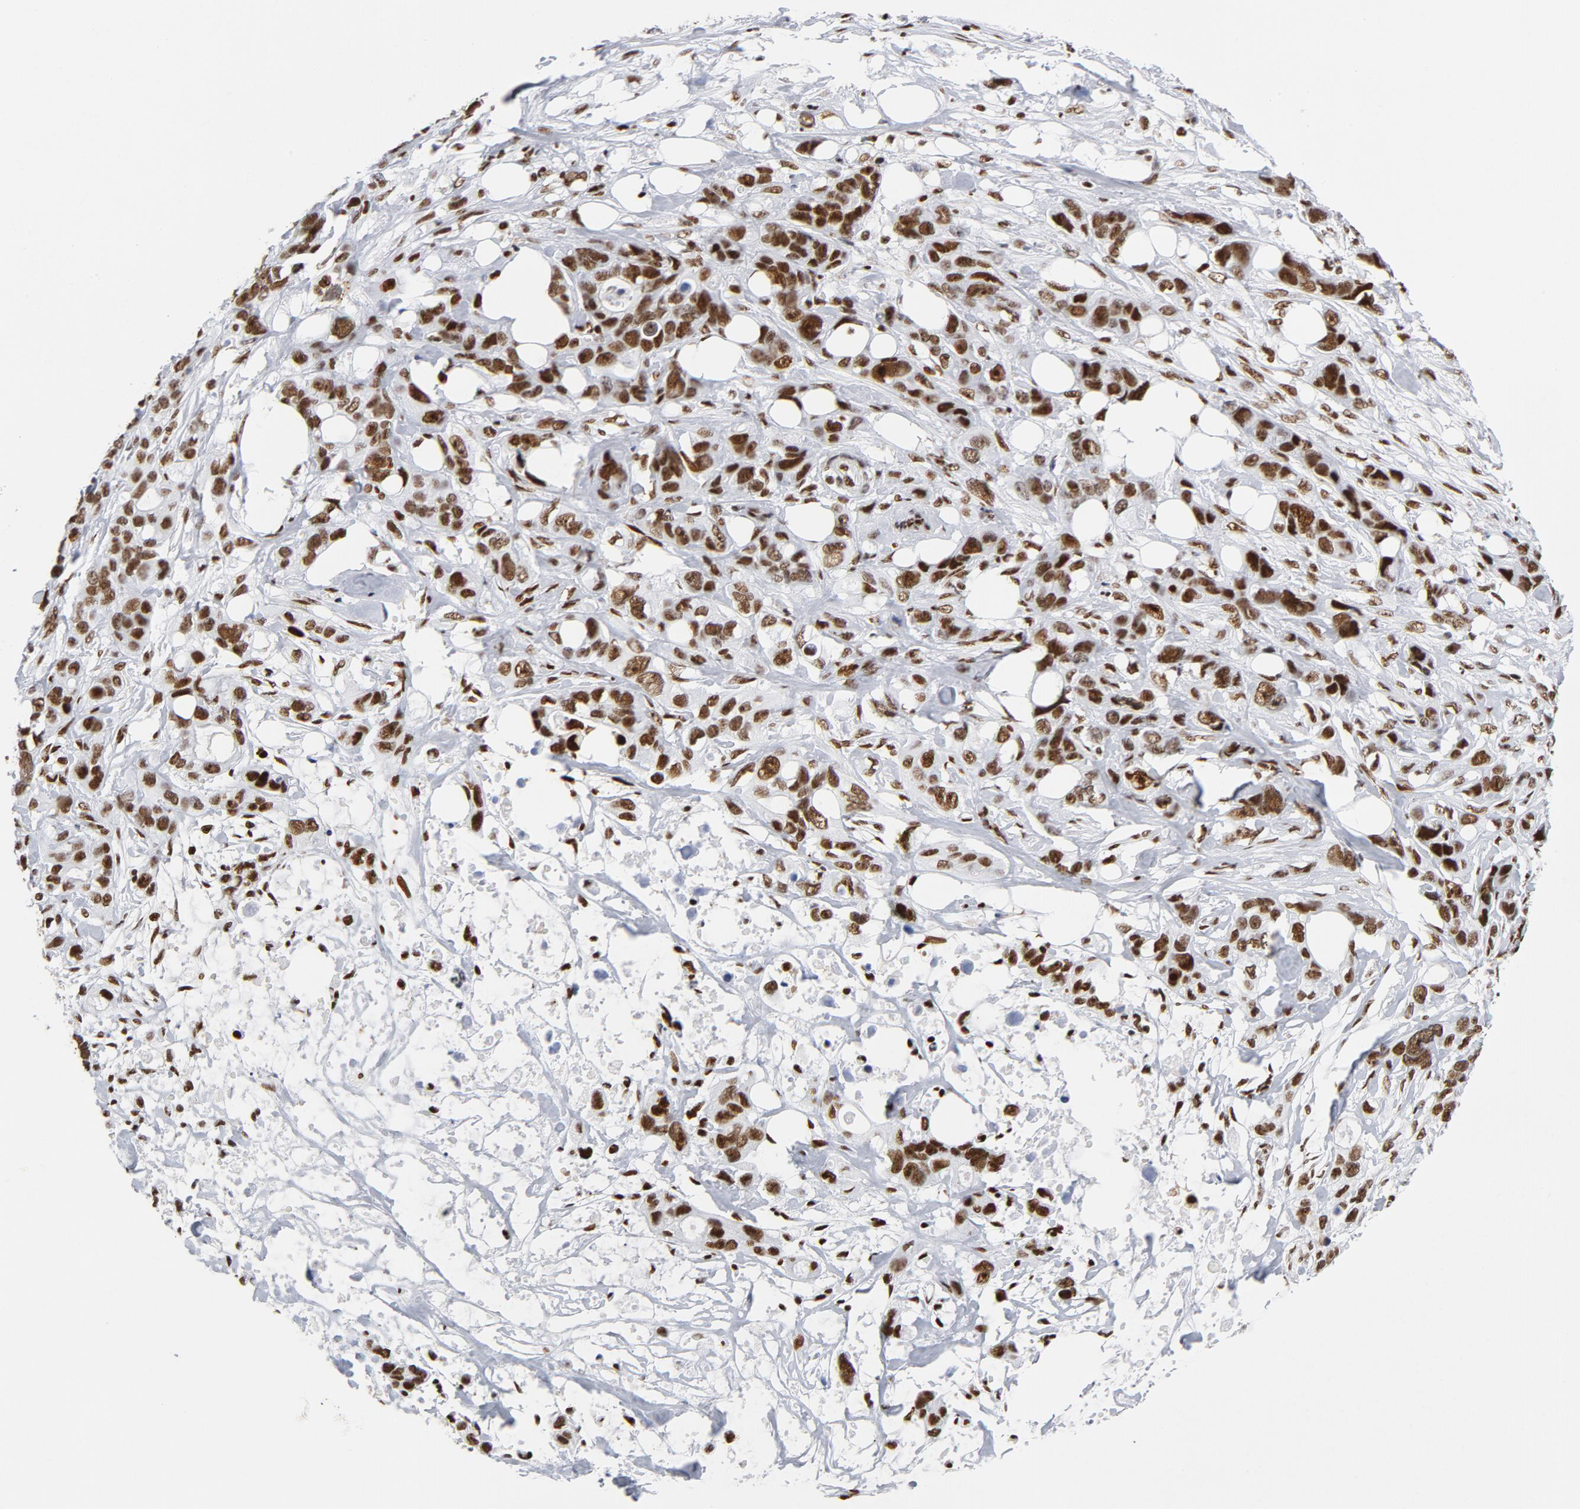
{"staining": {"intensity": "strong", "quantity": ">75%", "location": "nuclear"}, "tissue": "stomach cancer", "cell_type": "Tumor cells", "image_type": "cancer", "snomed": [{"axis": "morphology", "description": "Adenocarcinoma, NOS"}, {"axis": "topography", "description": "Stomach, upper"}], "caption": "Immunohistochemistry (IHC) of stomach adenocarcinoma reveals high levels of strong nuclear expression in approximately >75% of tumor cells.", "gene": "XRCC5", "patient": {"sex": "male", "age": 47}}